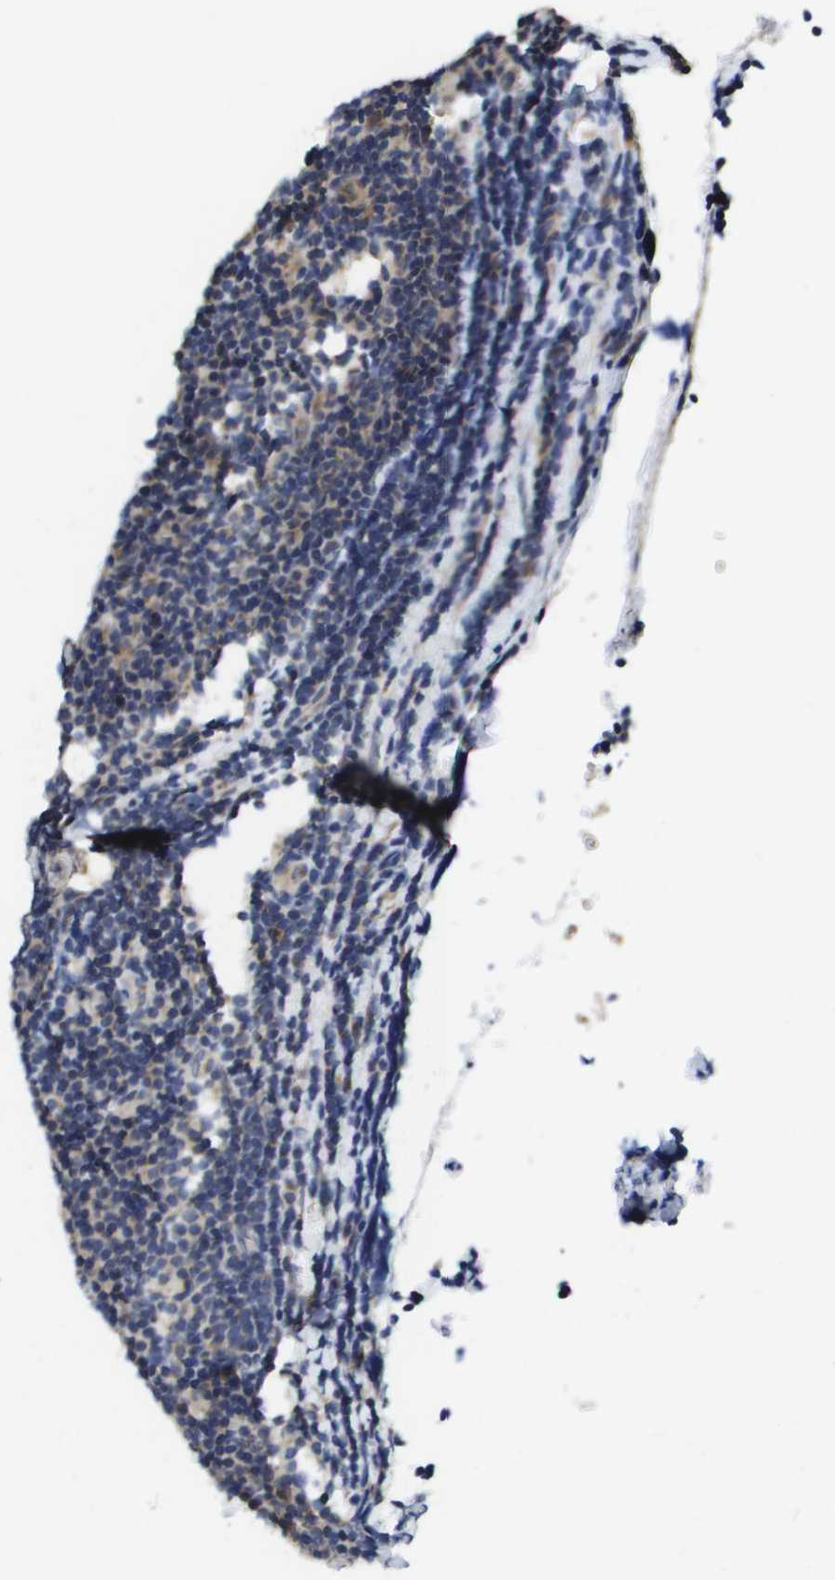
{"staining": {"intensity": "negative", "quantity": "none", "location": "none"}, "tissue": "lymphoma", "cell_type": "Tumor cells", "image_type": "cancer", "snomed": [{"axis": "morphology", "description": "Malignant lymphoma, non-Hodgkin's type, Low grade"}, {"axis": "topography", "description": "Lymph node"}], "caption": "Low-grade malignant lymphoma, non-Hodgkin's type was stained to show a protein in brown. There is no significant staining in tumor cells.", "gene": "PCK1", "patient": {"sex": "male", "age": 83}}